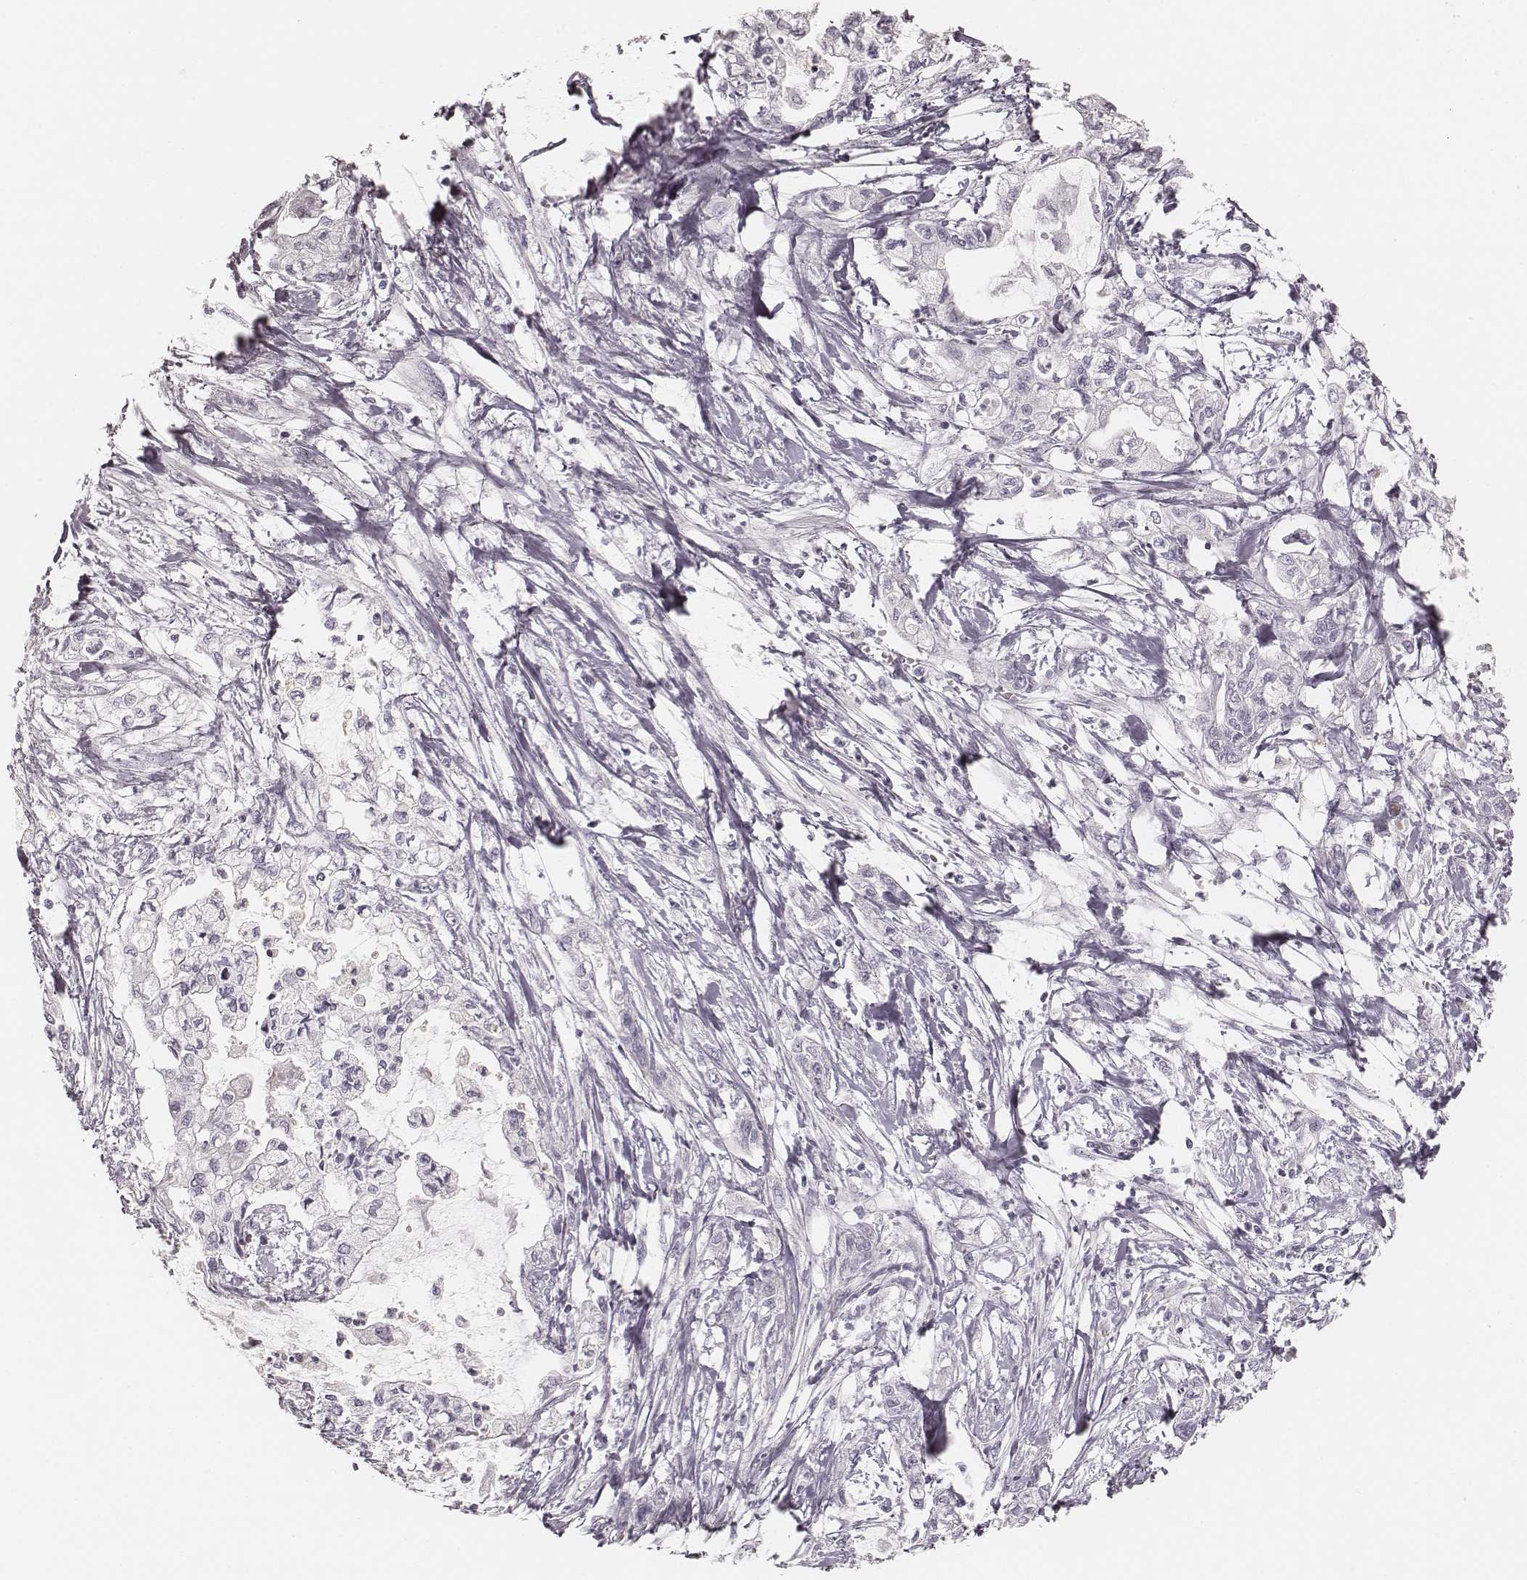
{"staining": {"intensity": "negative", "quantity": "none", "location": "none"}, "tissue": "pancreatic cancer", "cell_type": "Tumor cells", "image_type": "cancer", "snomed": [{"axis": "morphology", "description": "Adenocarcinoma, NOS"}, {"axis": "topography", "description": "Pancreas"}], "caption": "The photomicrograph exhibits no staining of tumor cells in pancreatic cancer (adenocarcinoma).", "gene": "SPATA24", "patient": {"sex": "male", "age": 54}}